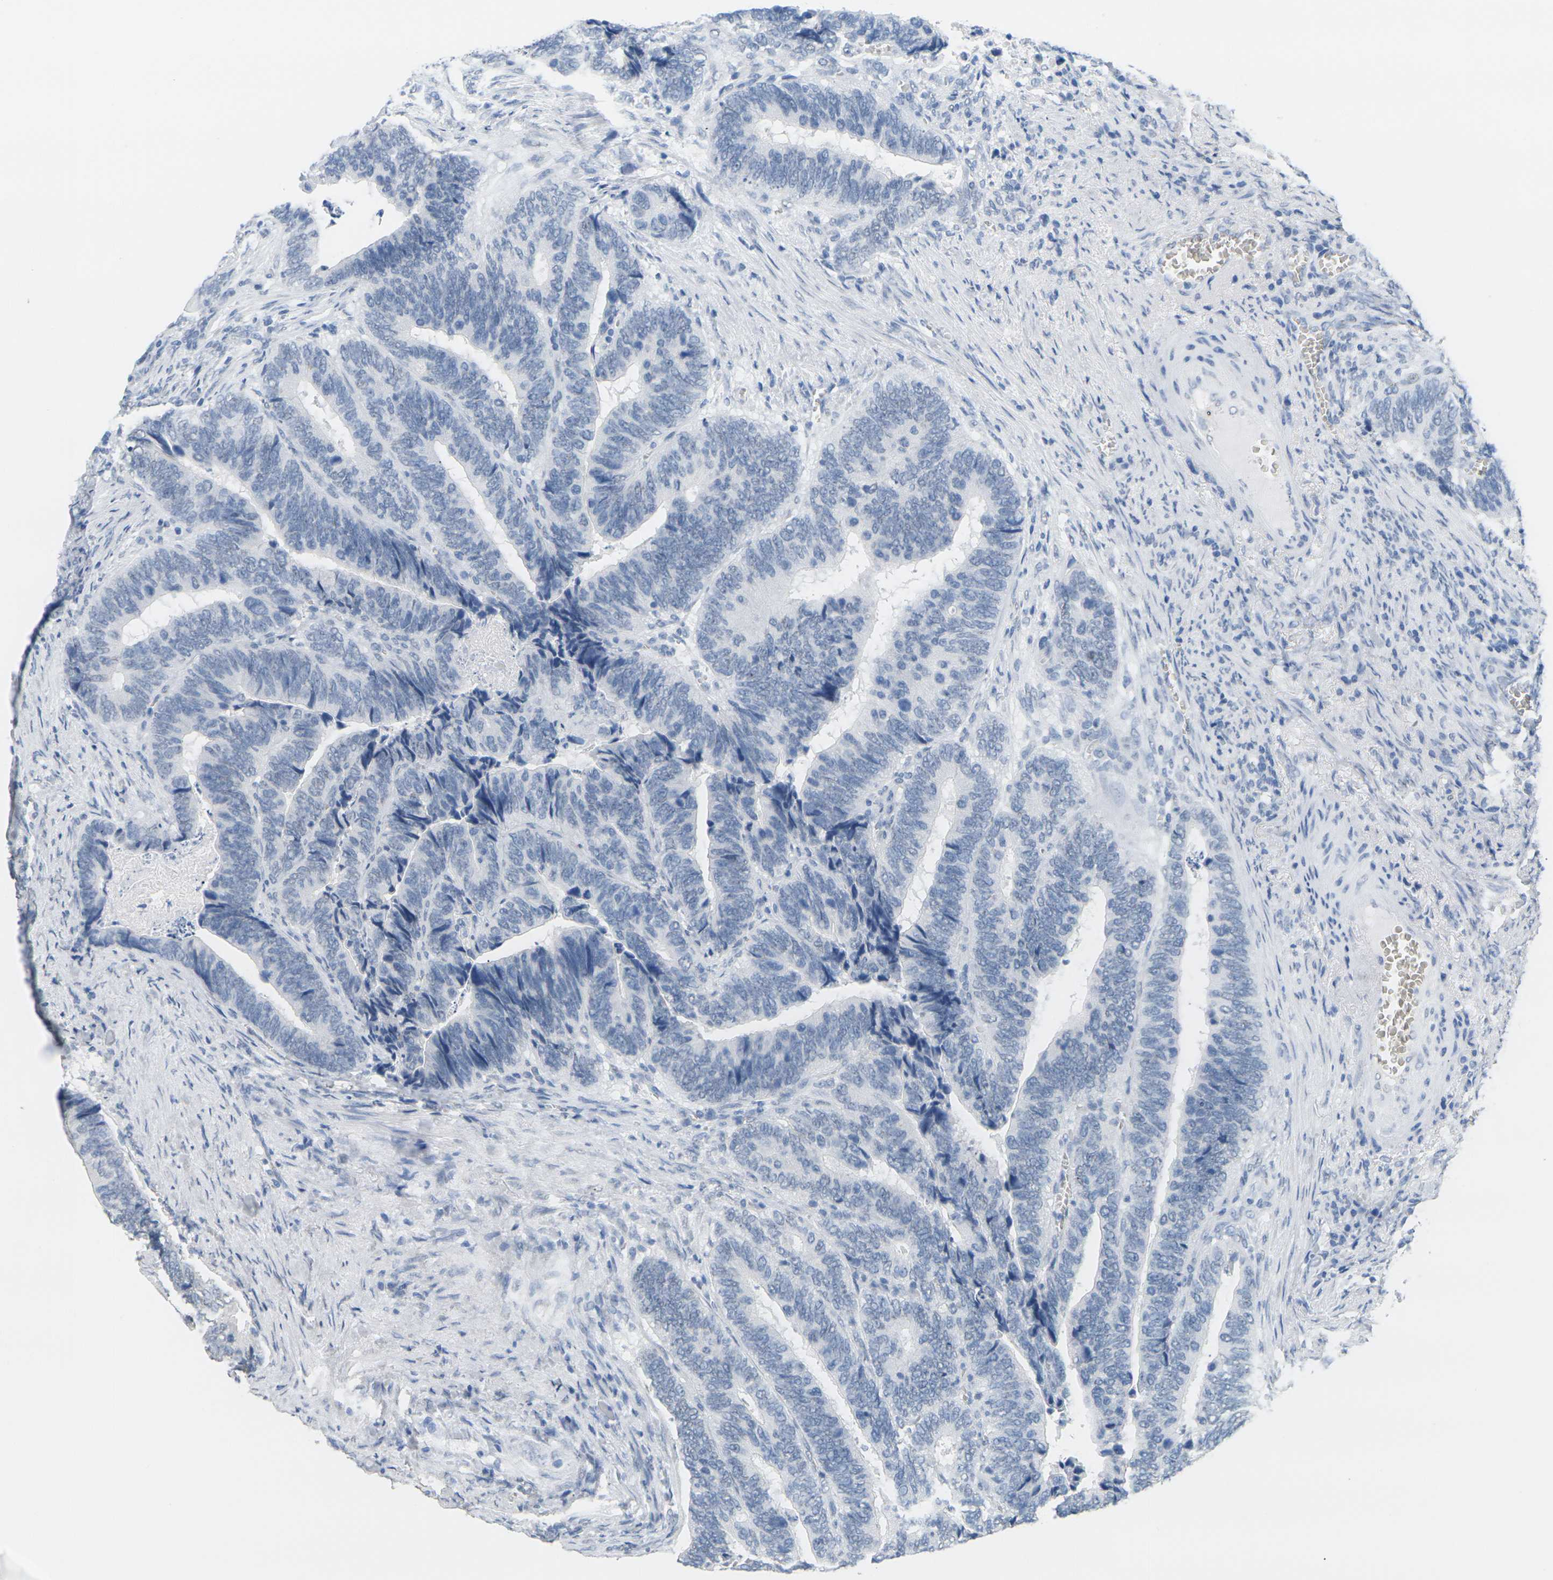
{"staining": {"intensity": "negative", "quantity": "none", "location": "none"}, "tissue": "colorectal cancer", "cell_type": "Tumor cells", "image_type": "cancer", "snomed": [{"axis": "morphology", "description": "Adenocarcinoma, NOS"}, {"axis": "topography", "description": "Colon"}], "caption": "Immunohistochemistry (IHC) of colorectal cancer shows no expression in tumor cells.", "gene": "CTAG1A", "patient": {"sex": "male", "age": 72}}